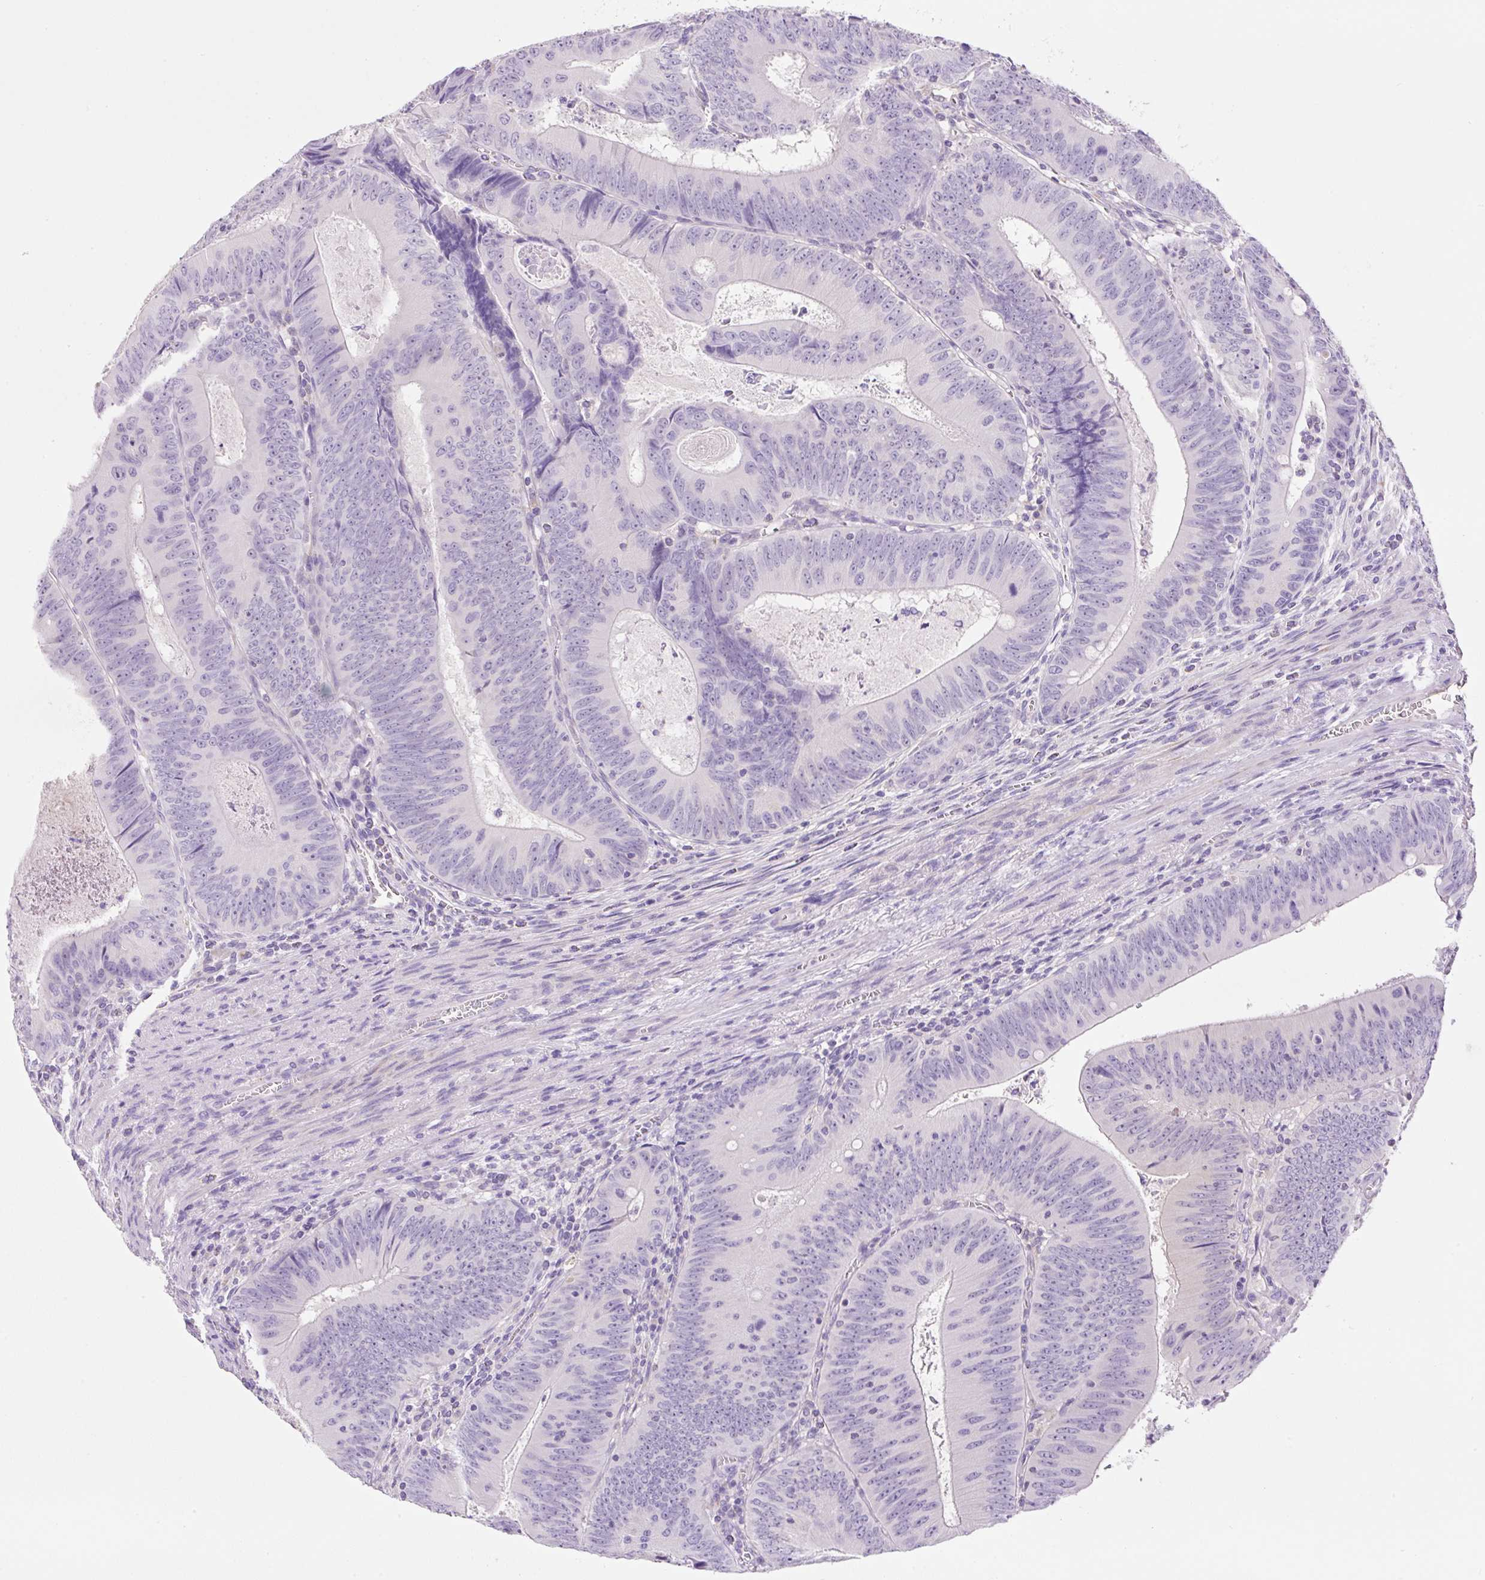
{"staining": {"intensity": "negative", "quantity": "none", "location": "none"}, "tissue": "colorectal cancer", "cell_type": "Tumor cells", "image_type": "cancer", "snomed": [{"axis": "morphology", "description": "Adenocarcinoma, NOS"}, {"axis": "topography", "description": "Rectum"}], "caption": "Colorectal adenocarcinoma was stained to show a protein in brown. There is no significant expression in tumor cells.", "gene": "NDST3", "patient": {"sex": "female", "age": 72}}